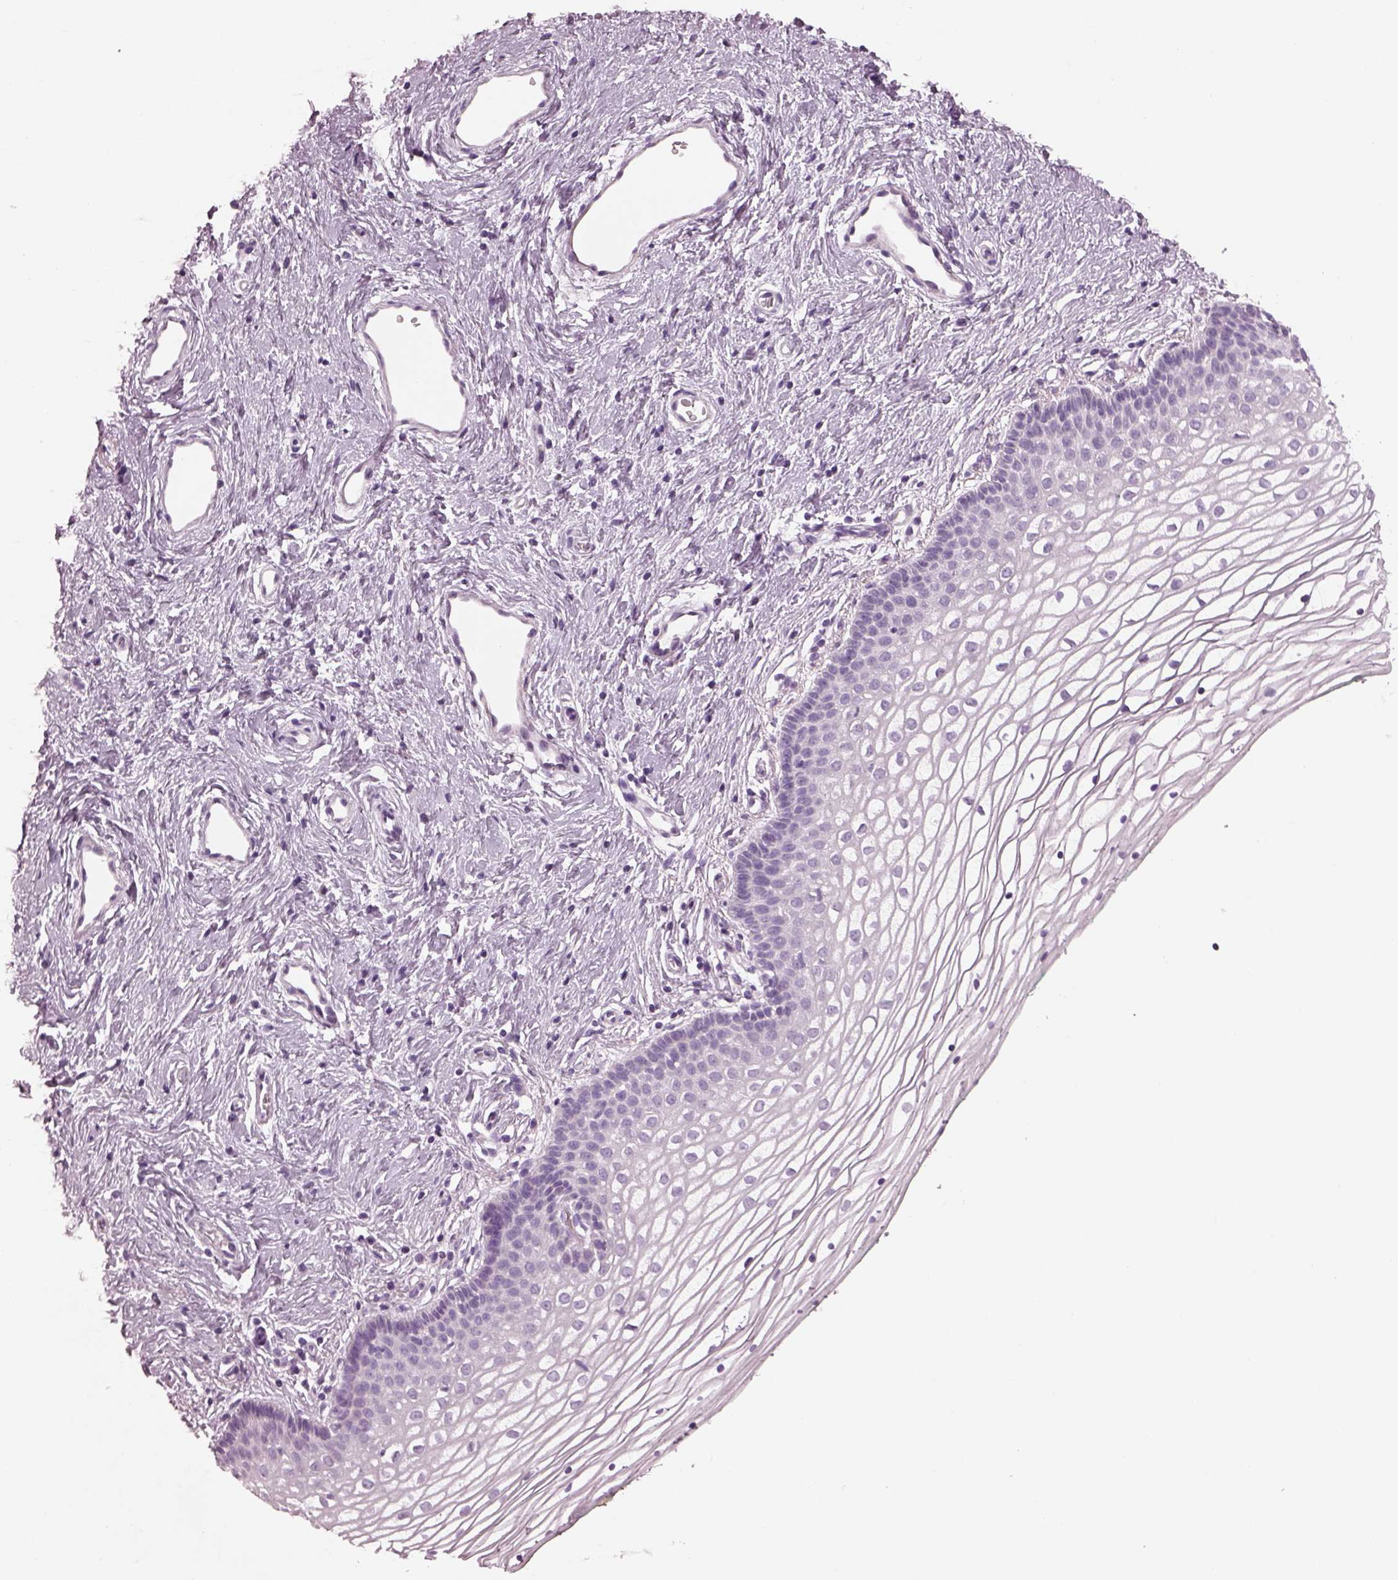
{"staining": {"intensity": "negative", "quantity": "none", "location": "none"}, "tissue": "vagina", "cell_type": "Squamous epithelial cells", "image_type": "normal", "snomed": [{"axis": "morphology", "description": "Normal tissue, NOS"}, {"axis": "topography", "description": "Vagina"}], "caption": "Image shows no significant protein expression in squamous epithelial cells of normal vagina.", "gene": "PDC", "patient": {"sex": "female", "age": 36}}